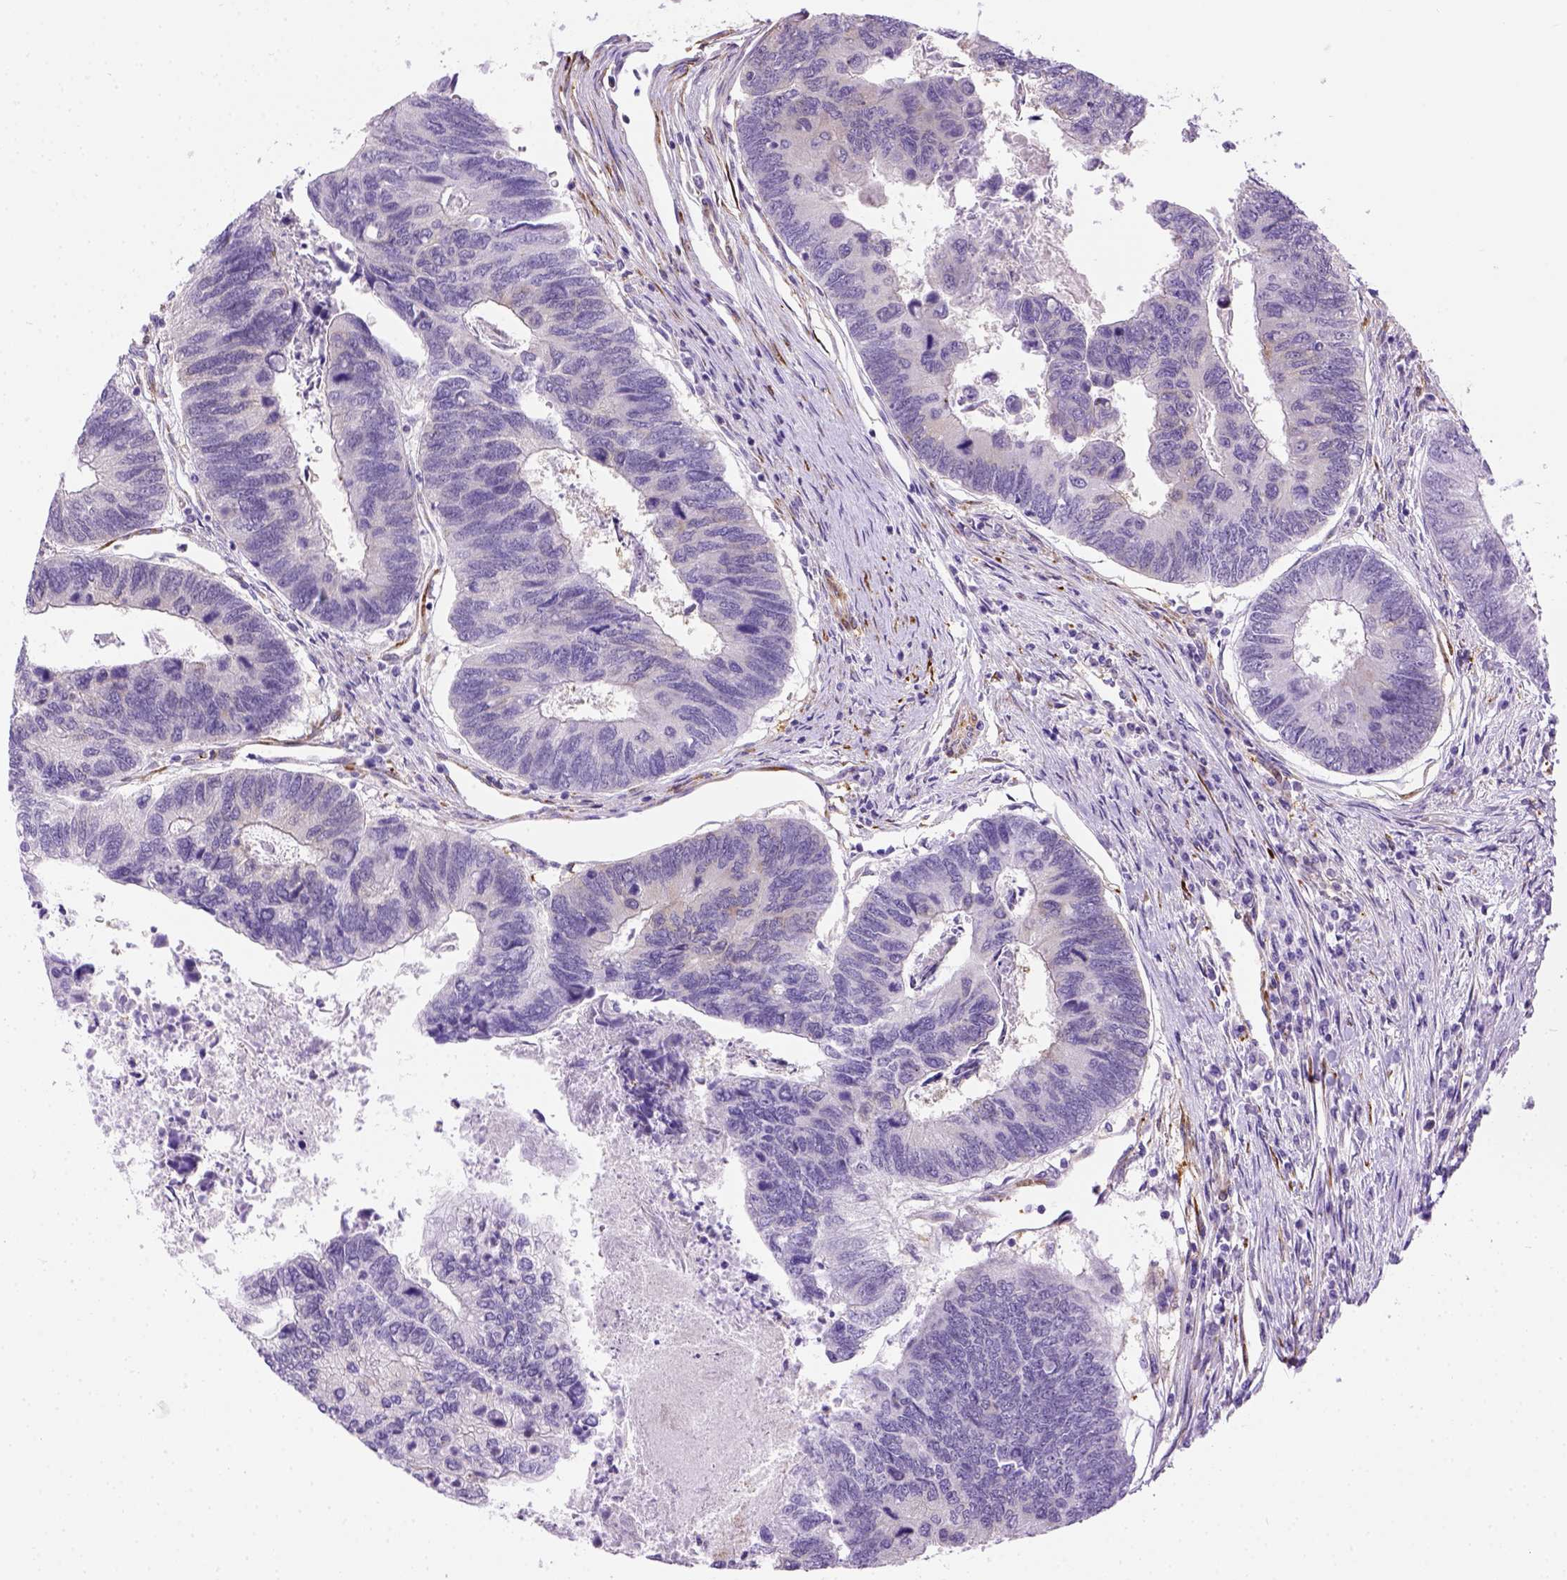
{"staining": {"intensity": "negative", "quantity": "none", "location": "none"}, "tissue": "colorectal cancer", "cell_type": "Tumor cells", "image_type": "cancer", "snomed": [{"axis": "morphology", "description": "Adenocarcinoma, NOS"}, {"axis": "topography", "description": "Colon"}], "caption": "Image shows no significant protein positivity in tumor cells of colorectal adenocarcinoma. The staining was performed using DAB (3,3'-diaminobenzidine) to visualize the protein expression in brown, while the nuclei were stained in blue with hematoxylin (Magnification: 20x).", "gene": "KAZN", "patient": {"sex": "female", "age": 67}}